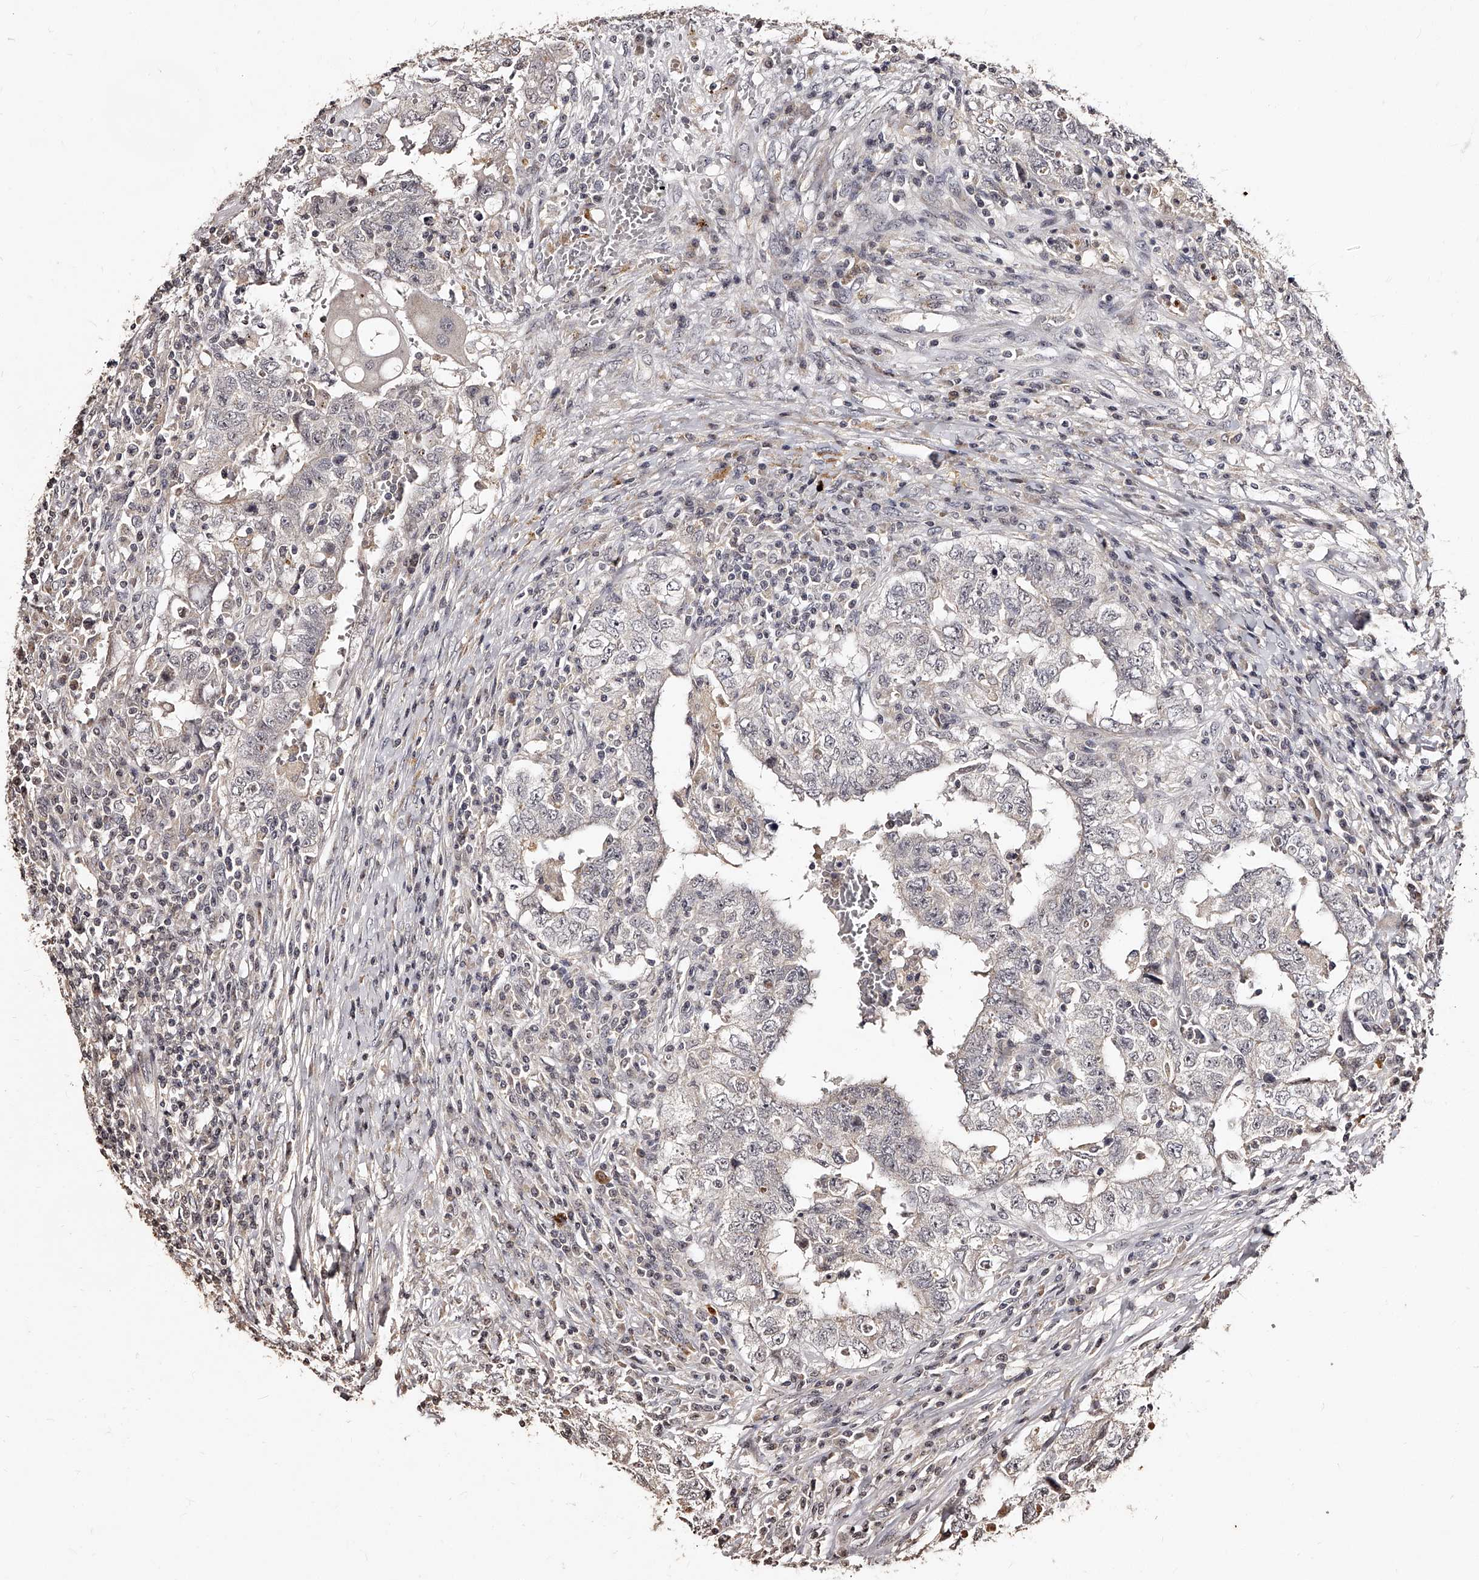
{"staining": {"intensity": "negative", "quantity": "none", "location": "none"}, "tissue": "testis cancer", "cell_type": "Tumor cells", "image_type": "cancer", "snomed": [{"axis": "morphology", "description": "Carcinoma, Embryonal, NOS"}, {"axis": "topography", "description": "Testis"}], "caption": "Protein analysis of testis embryonal carcinoma exhibits no significant positivity in tumor cells. (DAB (3,3'-diaminobenzidine) immunohistochemistry, high magnification).", "gene": "TSHR", "patient": {"sex": "male", "age": 26}}